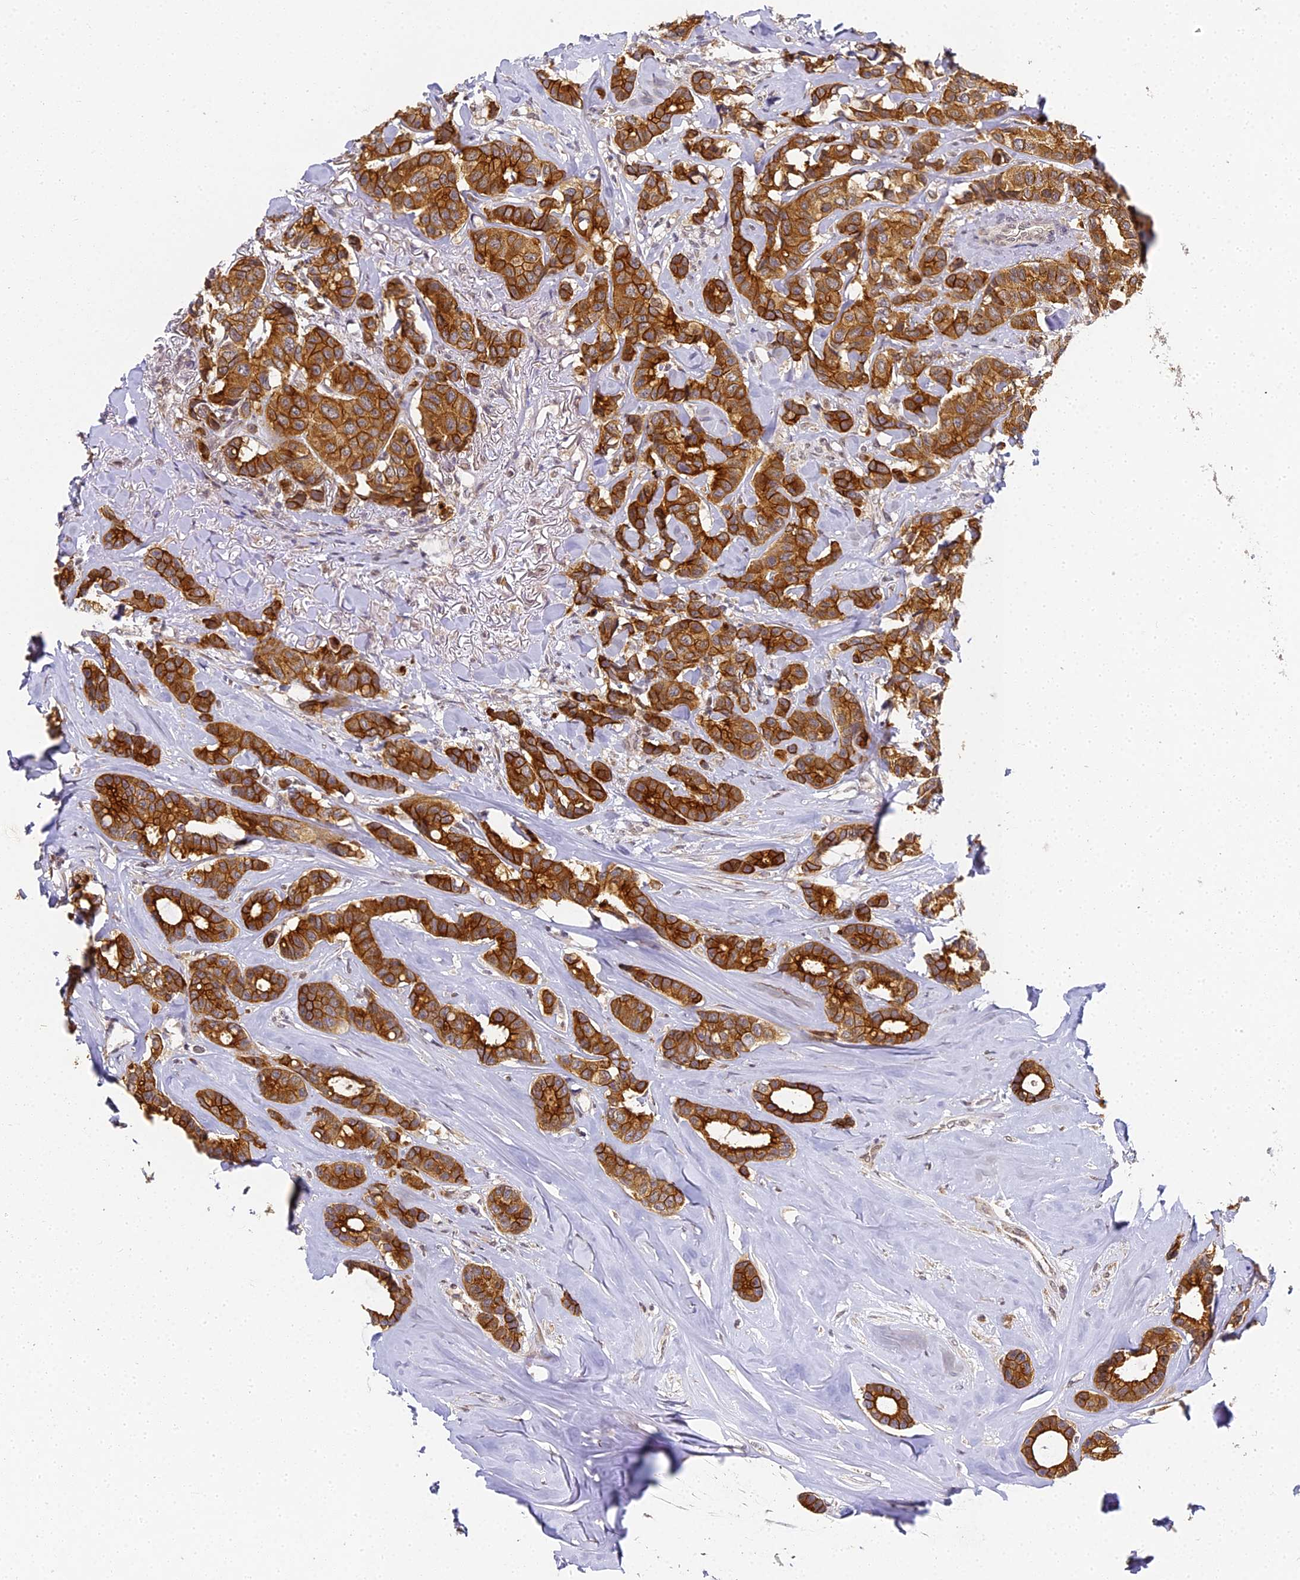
{"staining": {"intensity": "strong", "quantity": ">75%", "location": "cytoplasmic/membranous"}, "tissue": "breast cancer", "cell_type": "Tumor cells", "image_type": "cancer", "snomed": [{"axis": "morphology", "description": "Duct carcinoma"}, {"axis": "topography", "description": "Breast"}], "caption": "Tumor cells display high levels of strong cytoplasmic/membranous expression in about >75% of cells in breast intraductal carcinoma.", "gene": "DNAAF10", "patient": {"sex": "female", "age": 87}}